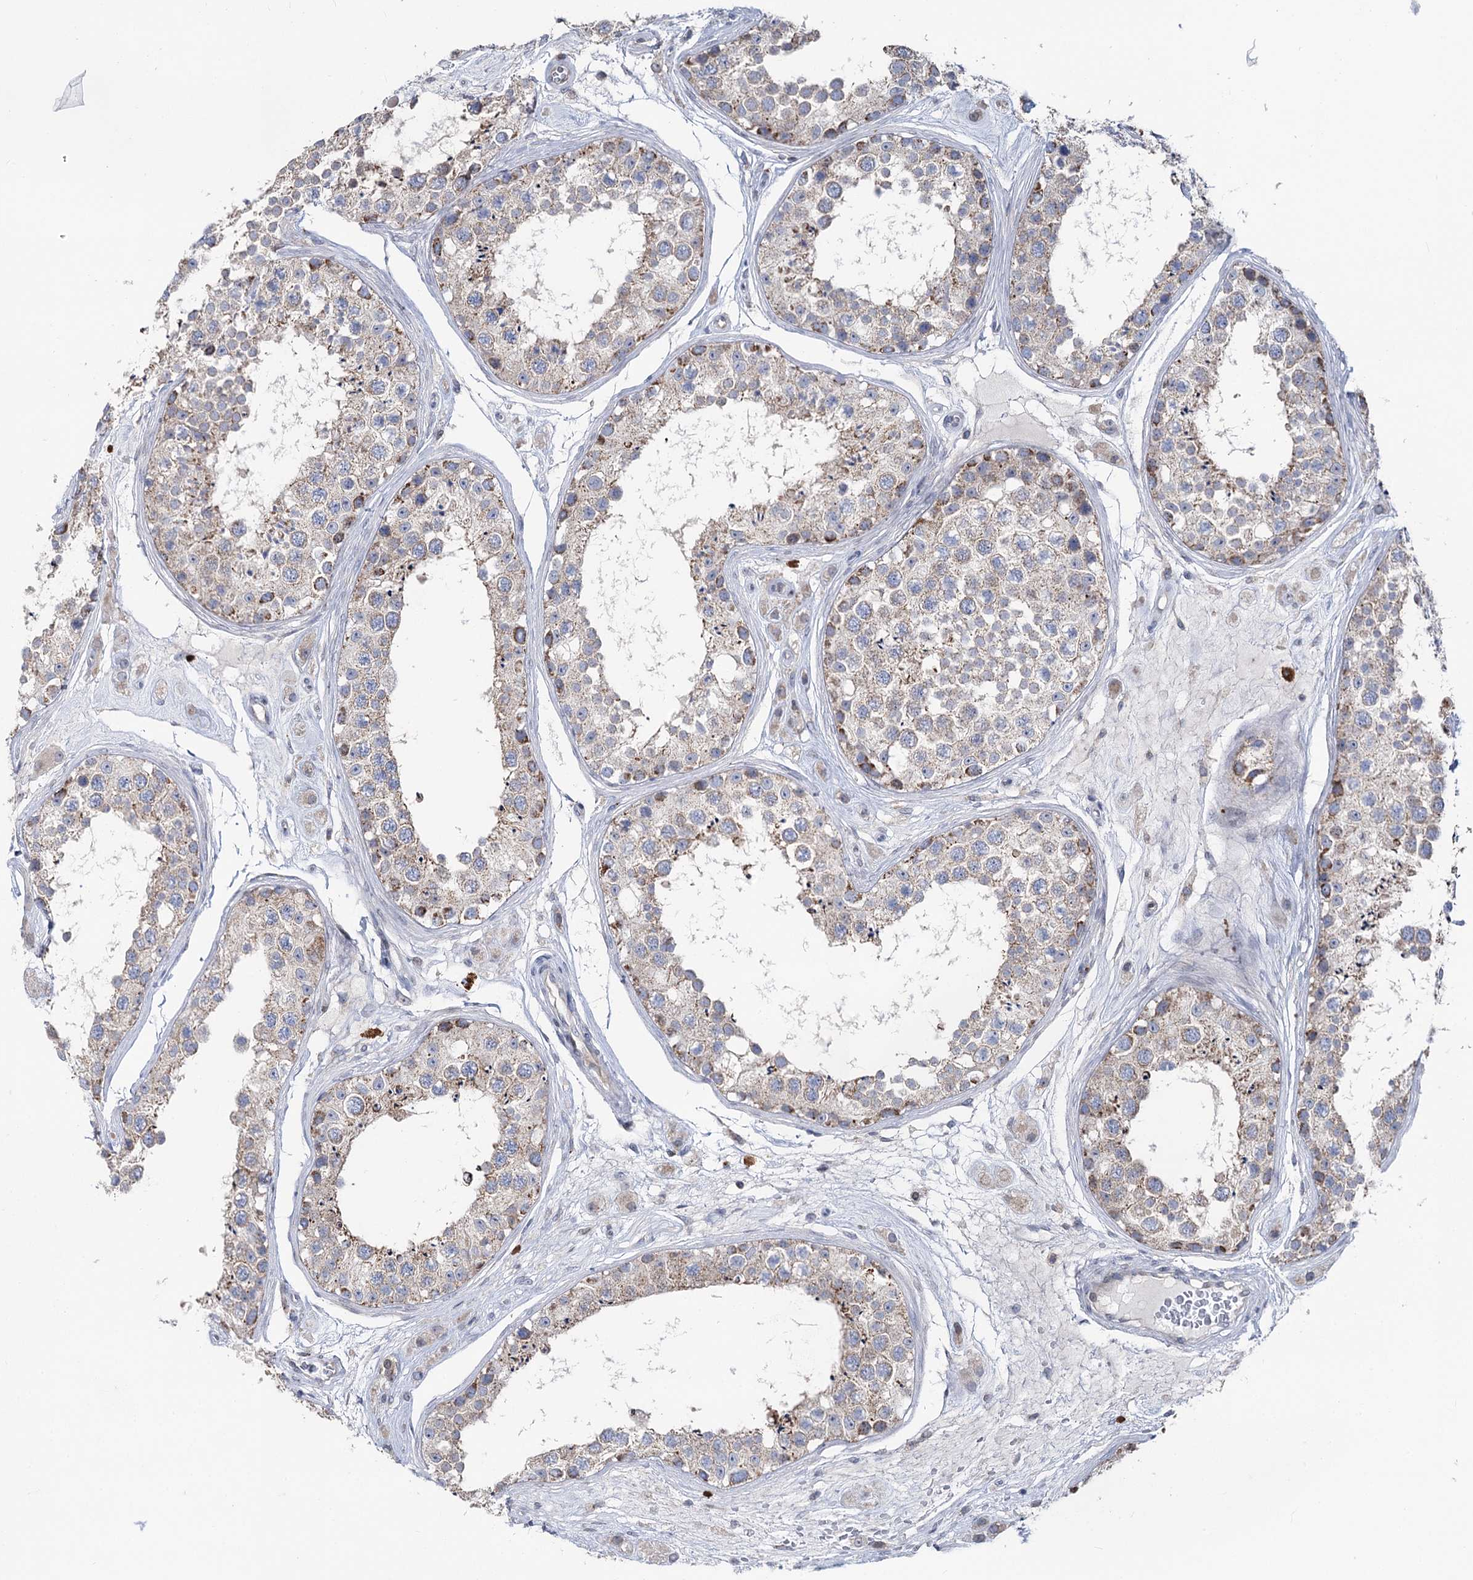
{"staining": {"intensity": "moderate", "quantity": "<25%", "location": "cytoplasmic/membranous"}, "tissue": "testis", "cell_type": "Cells in seminiferous ducts", "image_type": "normal", "snomed": [{"axis": "morphology", "description": "Normal tissue, NOS"}, {"axis": "topography", "description": "Testis"}], "caption": "Immunohistochemistry (IHC) (DAB (3,3'-diaminobenzidine)) staining of unremarkable human testis shows moderate cytoplasmic/membranous protein staining in approximately <25% of cells in seminiferous ducts. (Brightfield microscopy of DAB IHC at high magnification).", "gene": "PTGR1", "patient": {"sex": "male", "age": 25}}